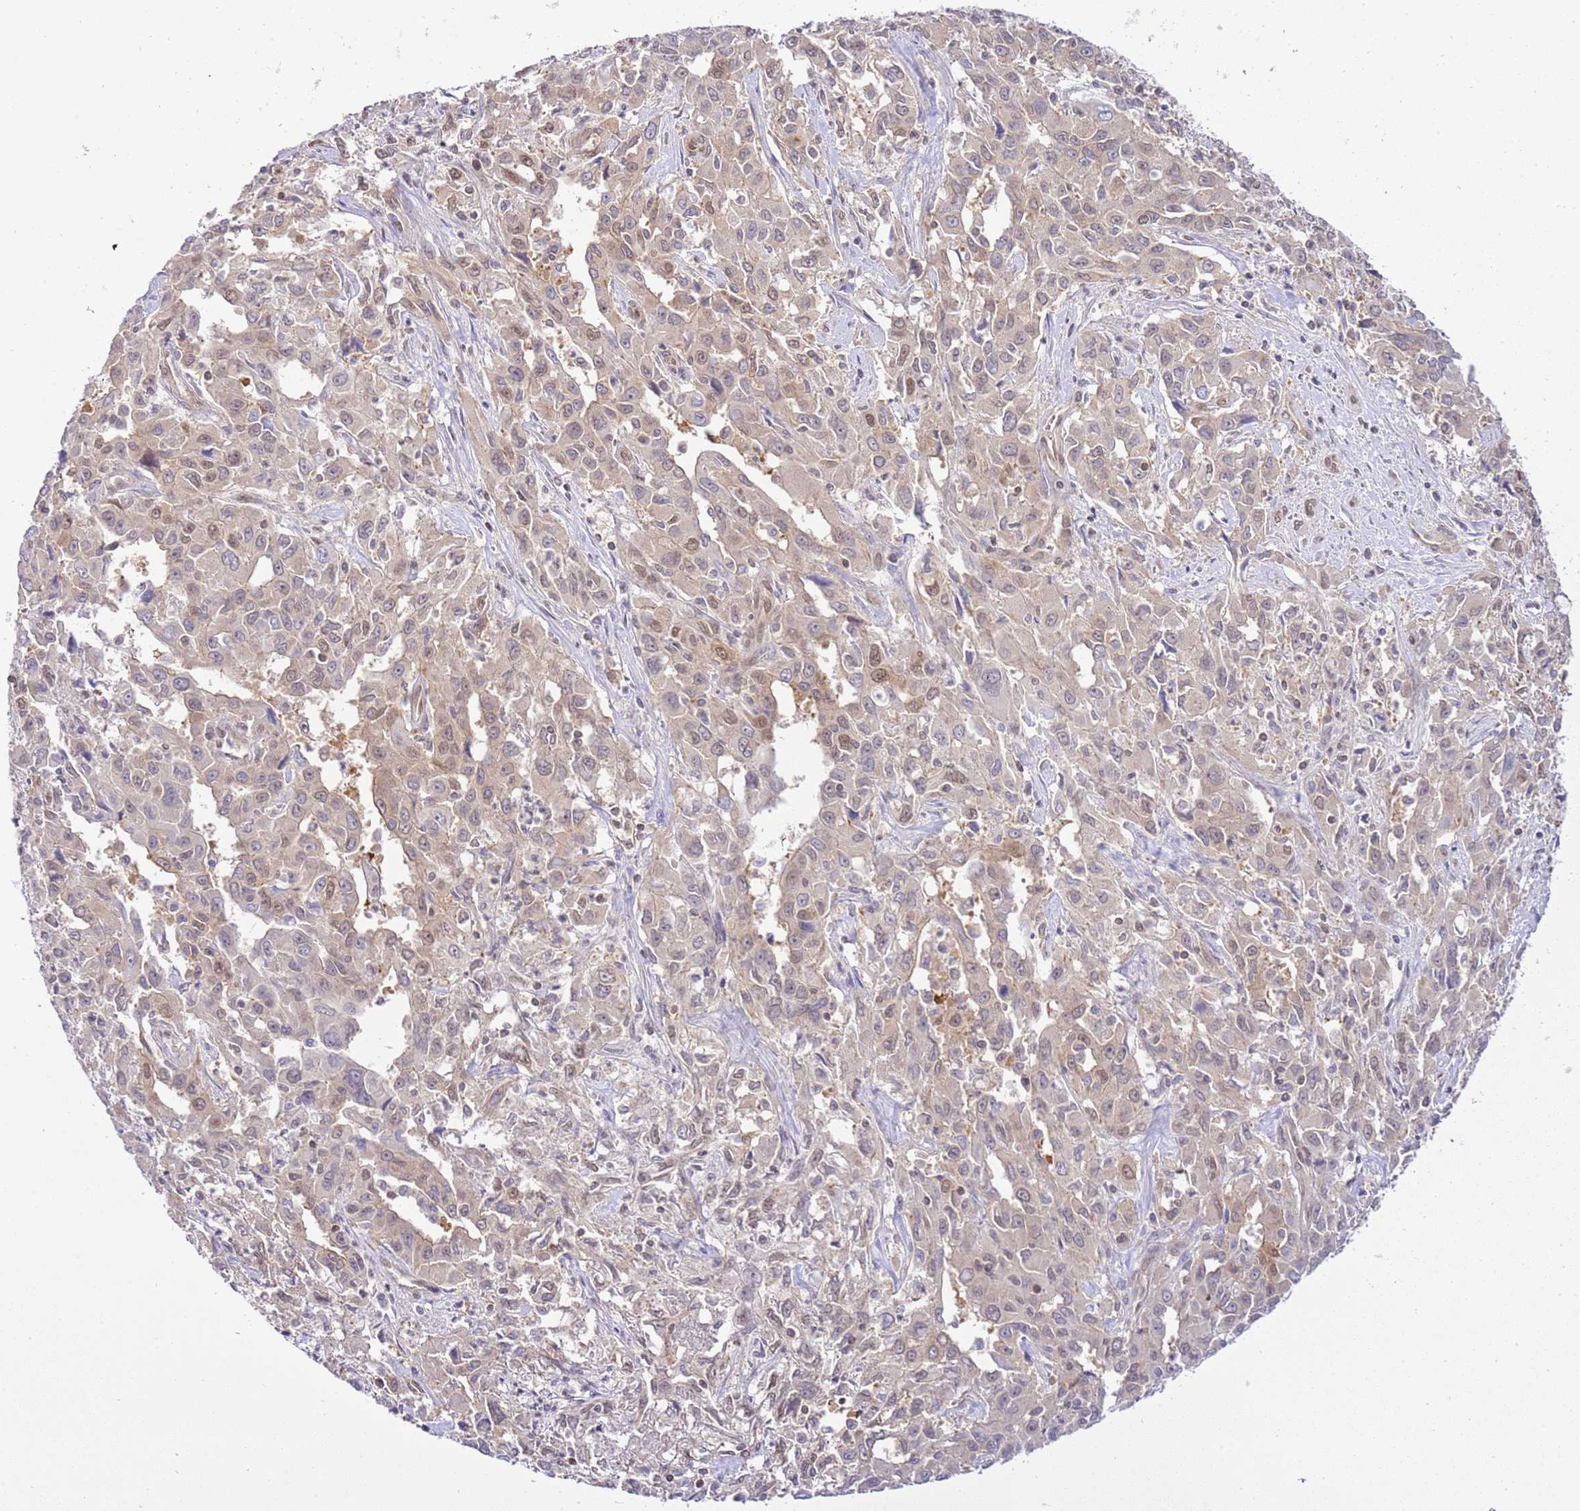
{"staining": {"intensity": "weak", "quantity": "<25%", "location": "nuclear"}, "tissue": "liver cancer", "cell_type": "Tumor cells", "image_type": "cancer", "snomed": [{"axis": "morphology", "description": "Carcinoma, Hepatocellular, NOS"}, {"axis": "topography", "description": "Liver"}], "caption": "Immunohistochemistry histopathology image of human liver hepatocellular carcinoma stained for a protein (brown), which displays no positivity in tumor cells. (DAB IHC visualized using brightfield microscopy, high magnification).", "gene": "TRIM37", "patient": {"sex": "male", "age": 63}}